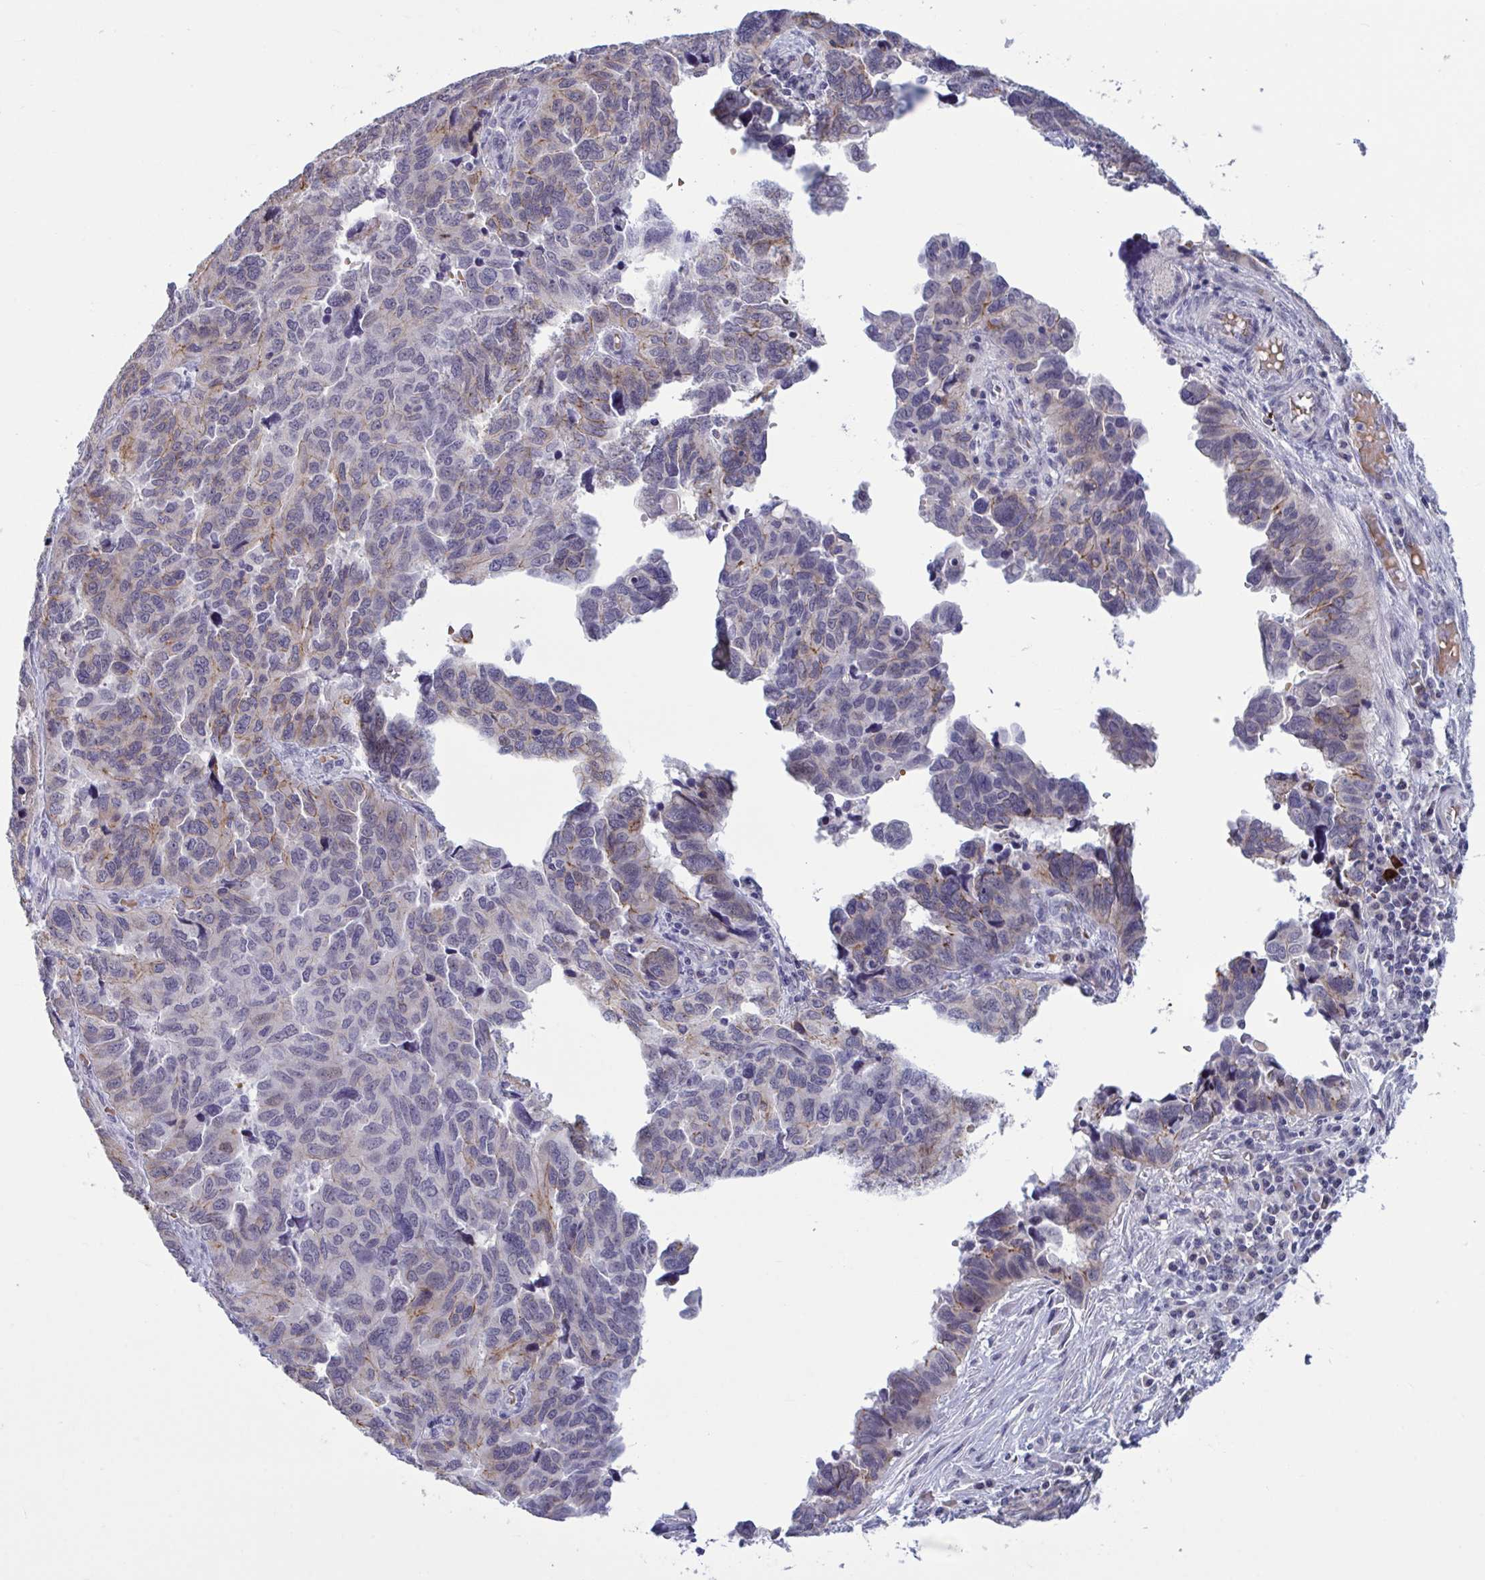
{"staining": {"intensity": "weak", "quantity": "<25%", "location": "cytoplasmic/membranous"}, "tissue": "ovarian cancer", "cell_type": "Tumor cells", "image_type": "cancer", "snomed": [{"axis": "morphology", "description": "Cystadenocarcinoma, serous, NOS"}, {"axis": "topography", "description": "Ovary"}], "caption": "Immunohistochemical staining of ovarian cancer reveals no significant staining in tumor cells.", "gene": "CNGB3", "patient": {"sex": "female", "age": 64}}